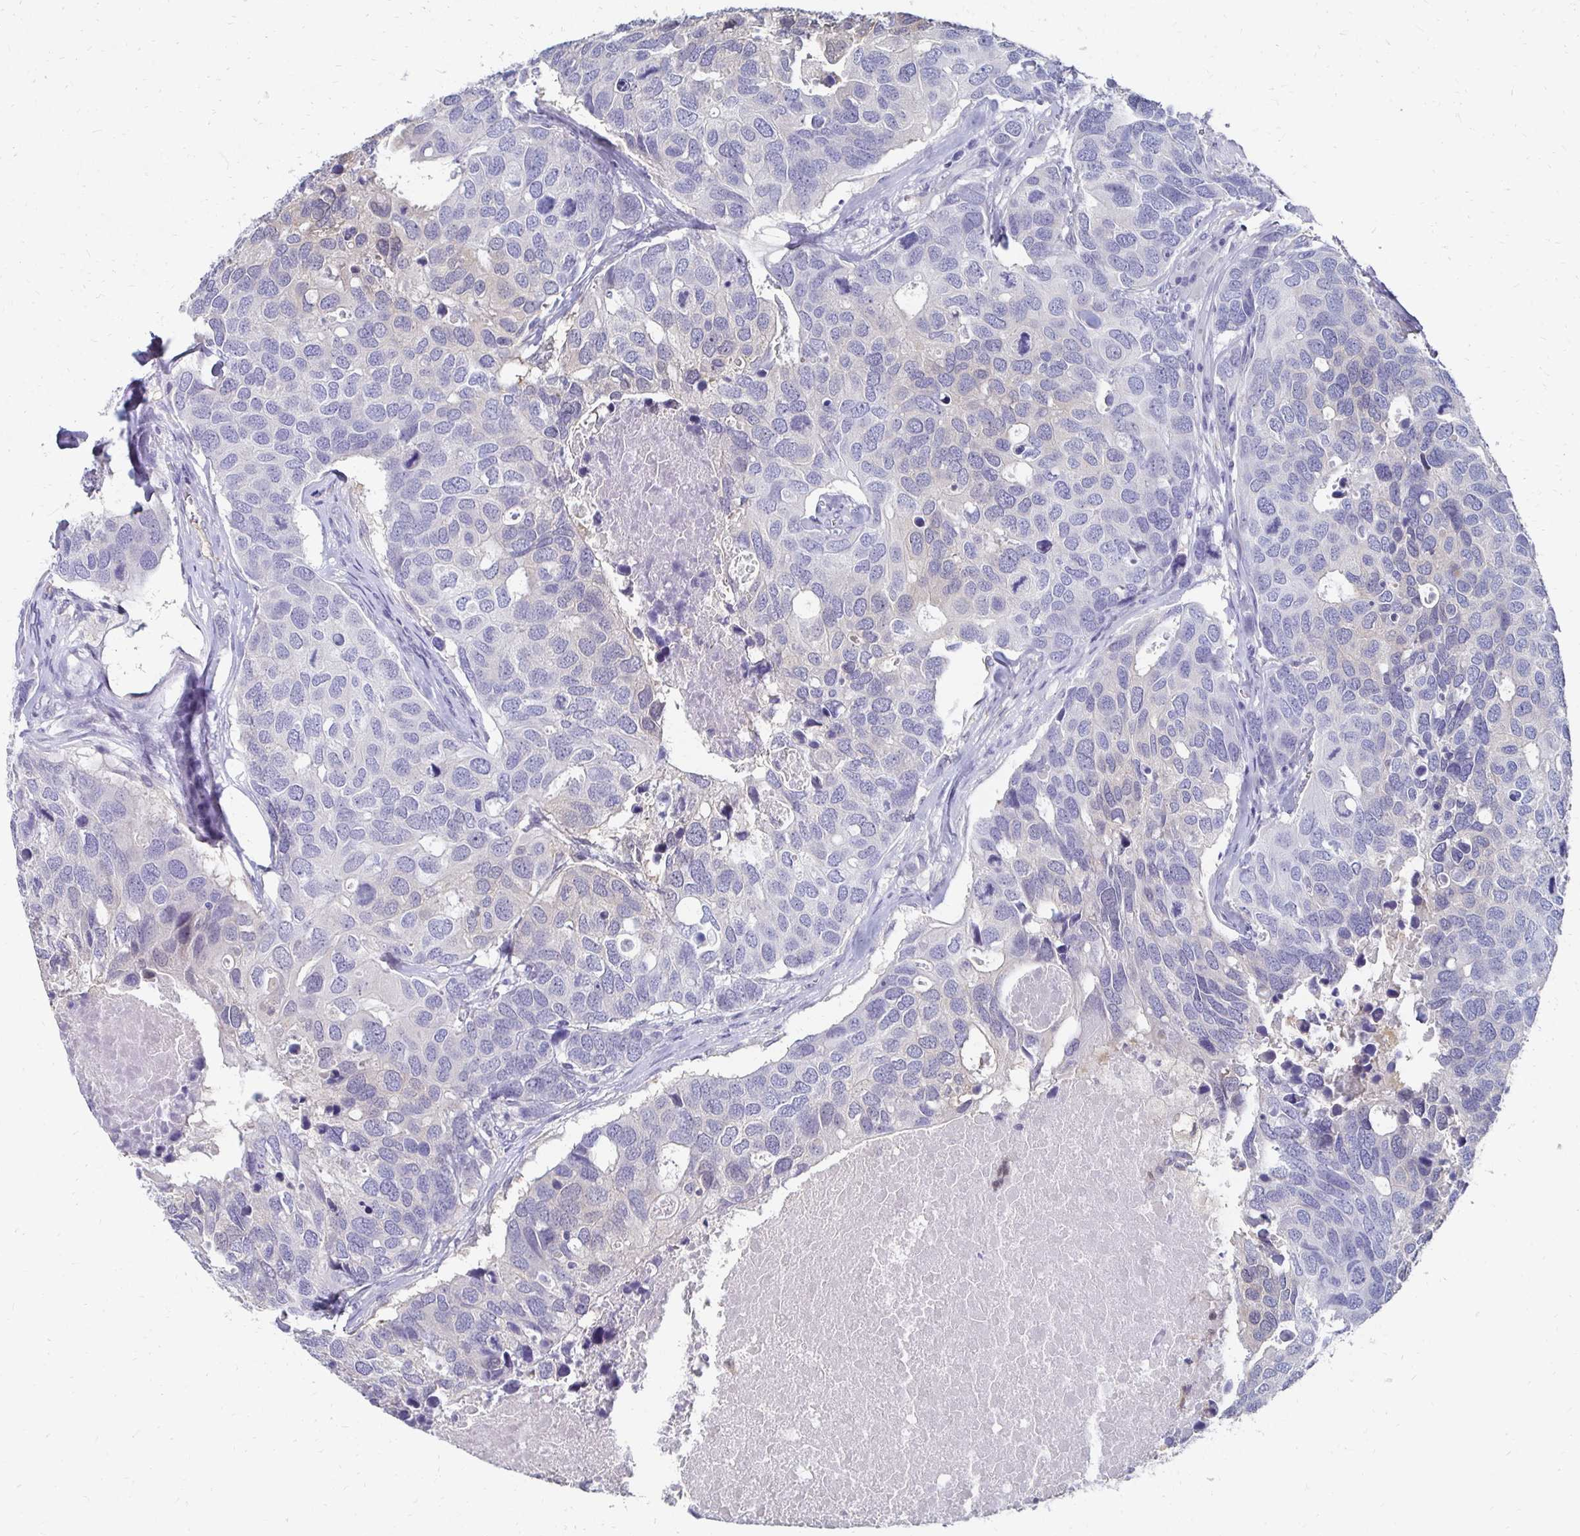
{"staining": {"intensity": "negative", "quantity": "none", "location": "none"}, "tissue": "breast cancer", "cell_type": "Tumor cells", "image_type": "cancer", "snomed": [{"axis": "morphology", "description": "Duct carcinoma"}, {"axis": "topography", "description": "Breast"}], "caption": "Immunohistochemistry (IHC) micrograph of neoplastic tissue: human infiltrating ductal carcinoma (breast) stained with DAB demonstrates no significant protein positivity in tumor cells.", "gene": "SYCP3", "patient": {"sex": "female", "age": 83}}